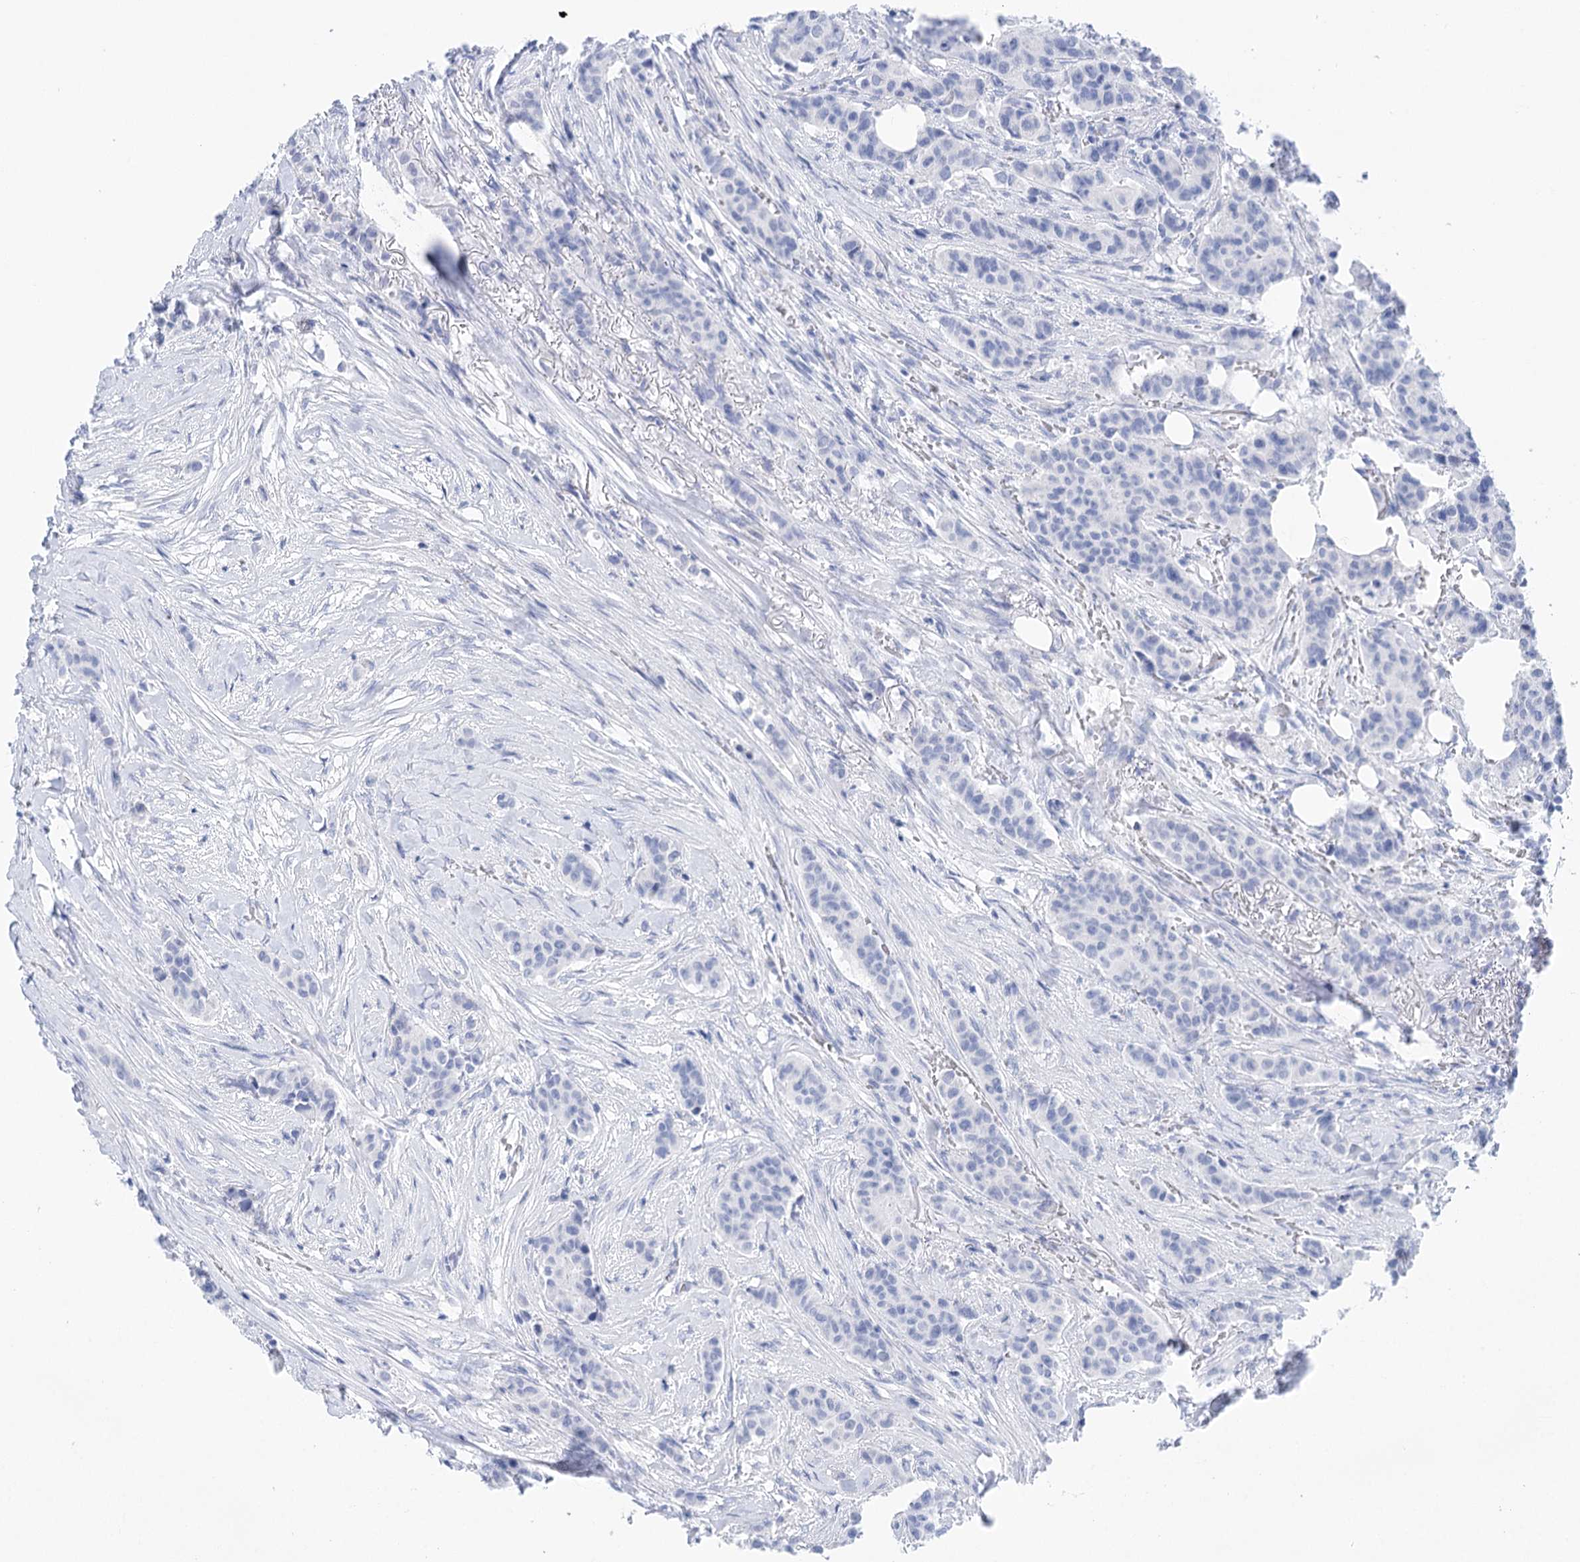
{"staining": {"intensity": "negative", "quantity": "none", "location": "none"}, "tissue": "breast cancer", "cell_type": "Tumor cells", "image_type": "cancer", "snomed": [{"axis": "morphology", "description": "Duct carcinoma"}, {"axis": "topography", "description": "Breast"}], "caption": "High power microscopy micrograph of an IHC histopathology image of breast intraductal carcinoma, revealing no significant staining in tumor cells.", "gene": "LALBA", "patient": {"sex": "female", "age": 40}}